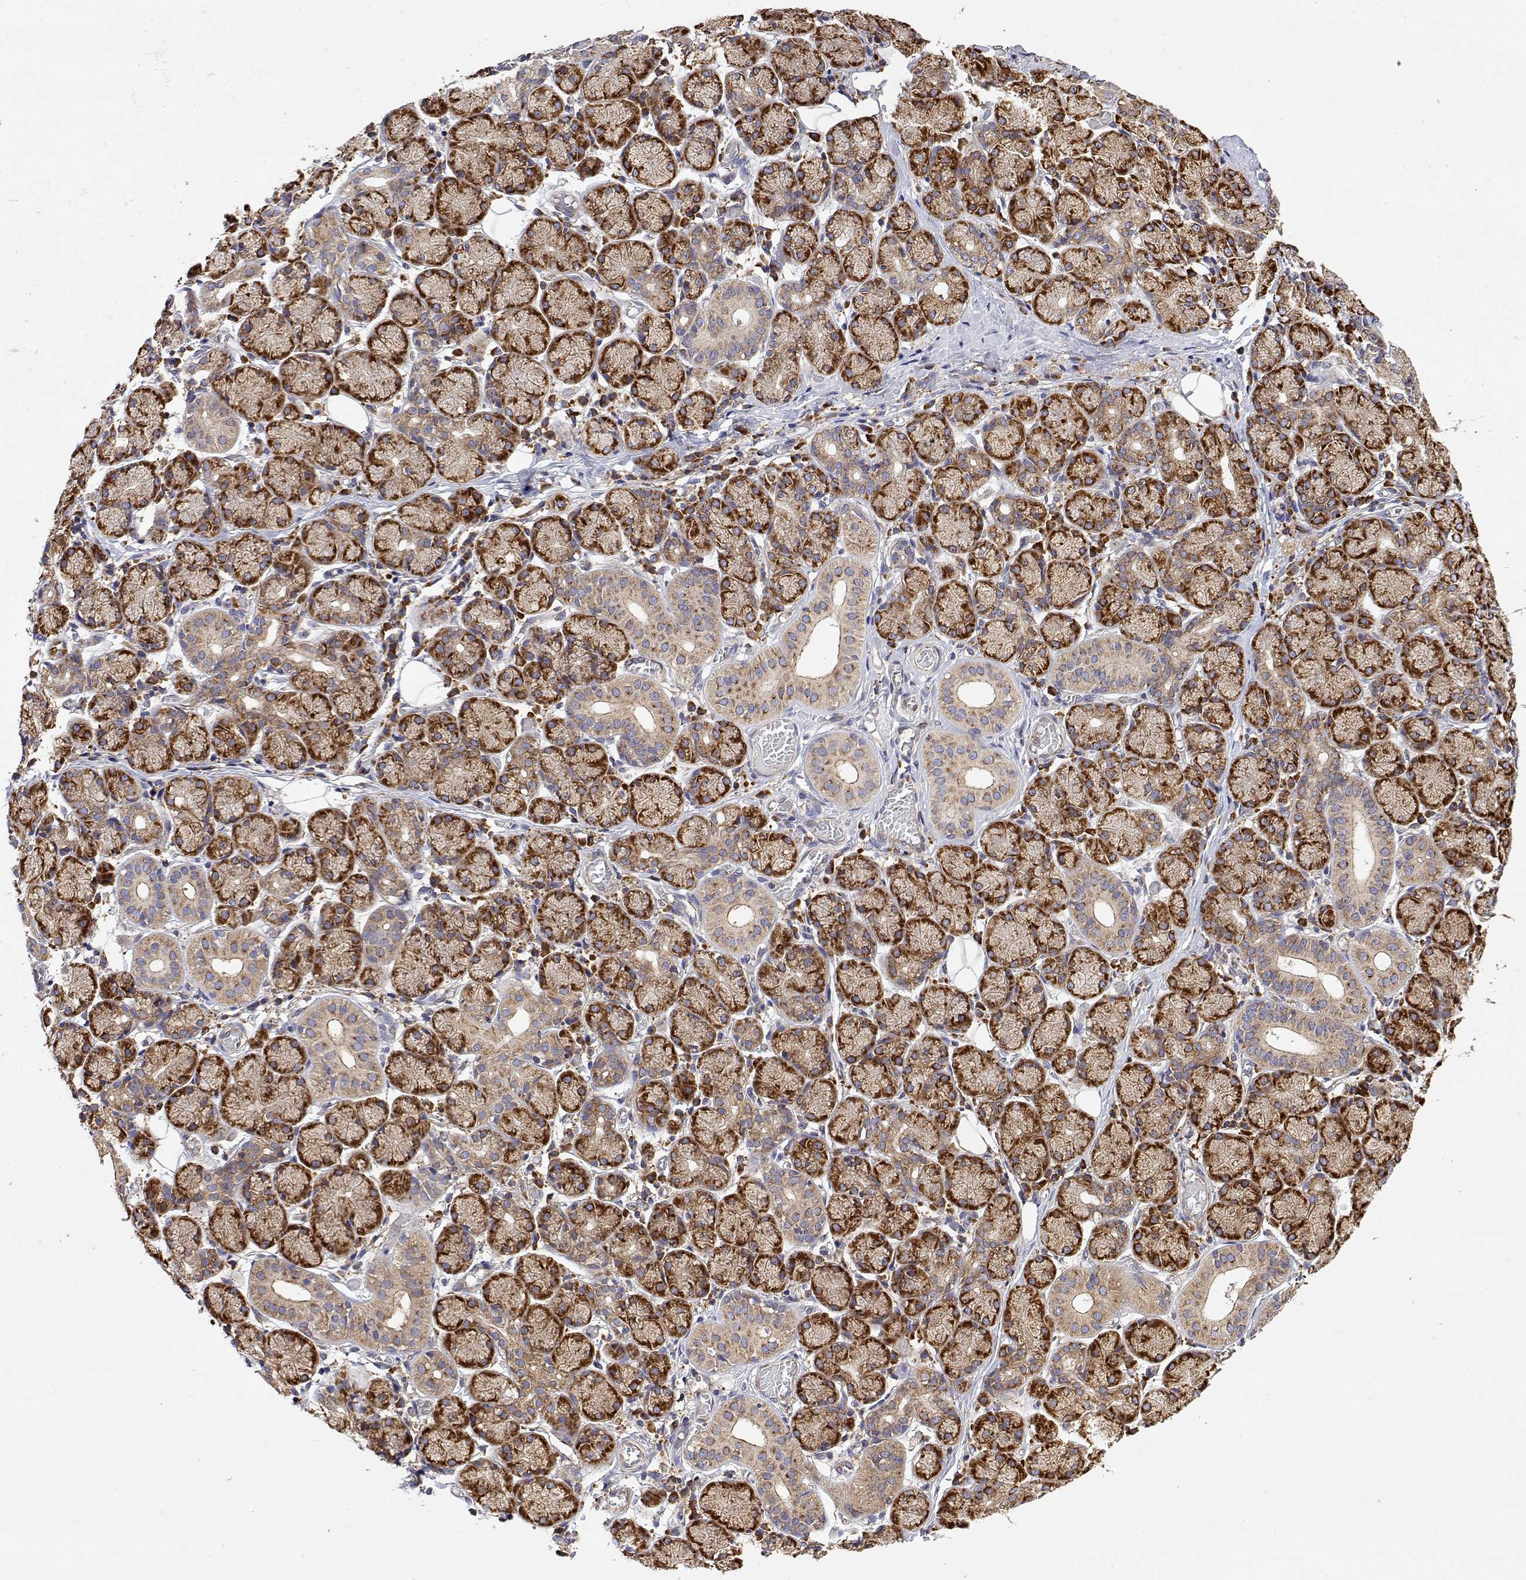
{"staining": {"intensity": "strong", "quantity": ">75%", "location": "cytoplasmic/membranous"}, "tissue": "salivary gland", "cell_type": "Glandular cells", "image_type": "normal", "snomed": [{"axis": "morphology", "description": "Normal tissue, NOS"}, {"axis": "topography", "description": "Salivary gland"}, {"axis": "topography", "description": "Peripheral nerve tissue"}], "caption": "Glandular cells reveal strong cytoplasmic/membranous expression in approximately >75% of cells in normal salivary gland. (Stains: DAB (3,3'-diaminobenzidine) in brown, nuclei in blue, Microscopy: brightfield microscopy at high magnification).", "gene": "EEF1G", "patient": {"sex": "female", "age": 24}}